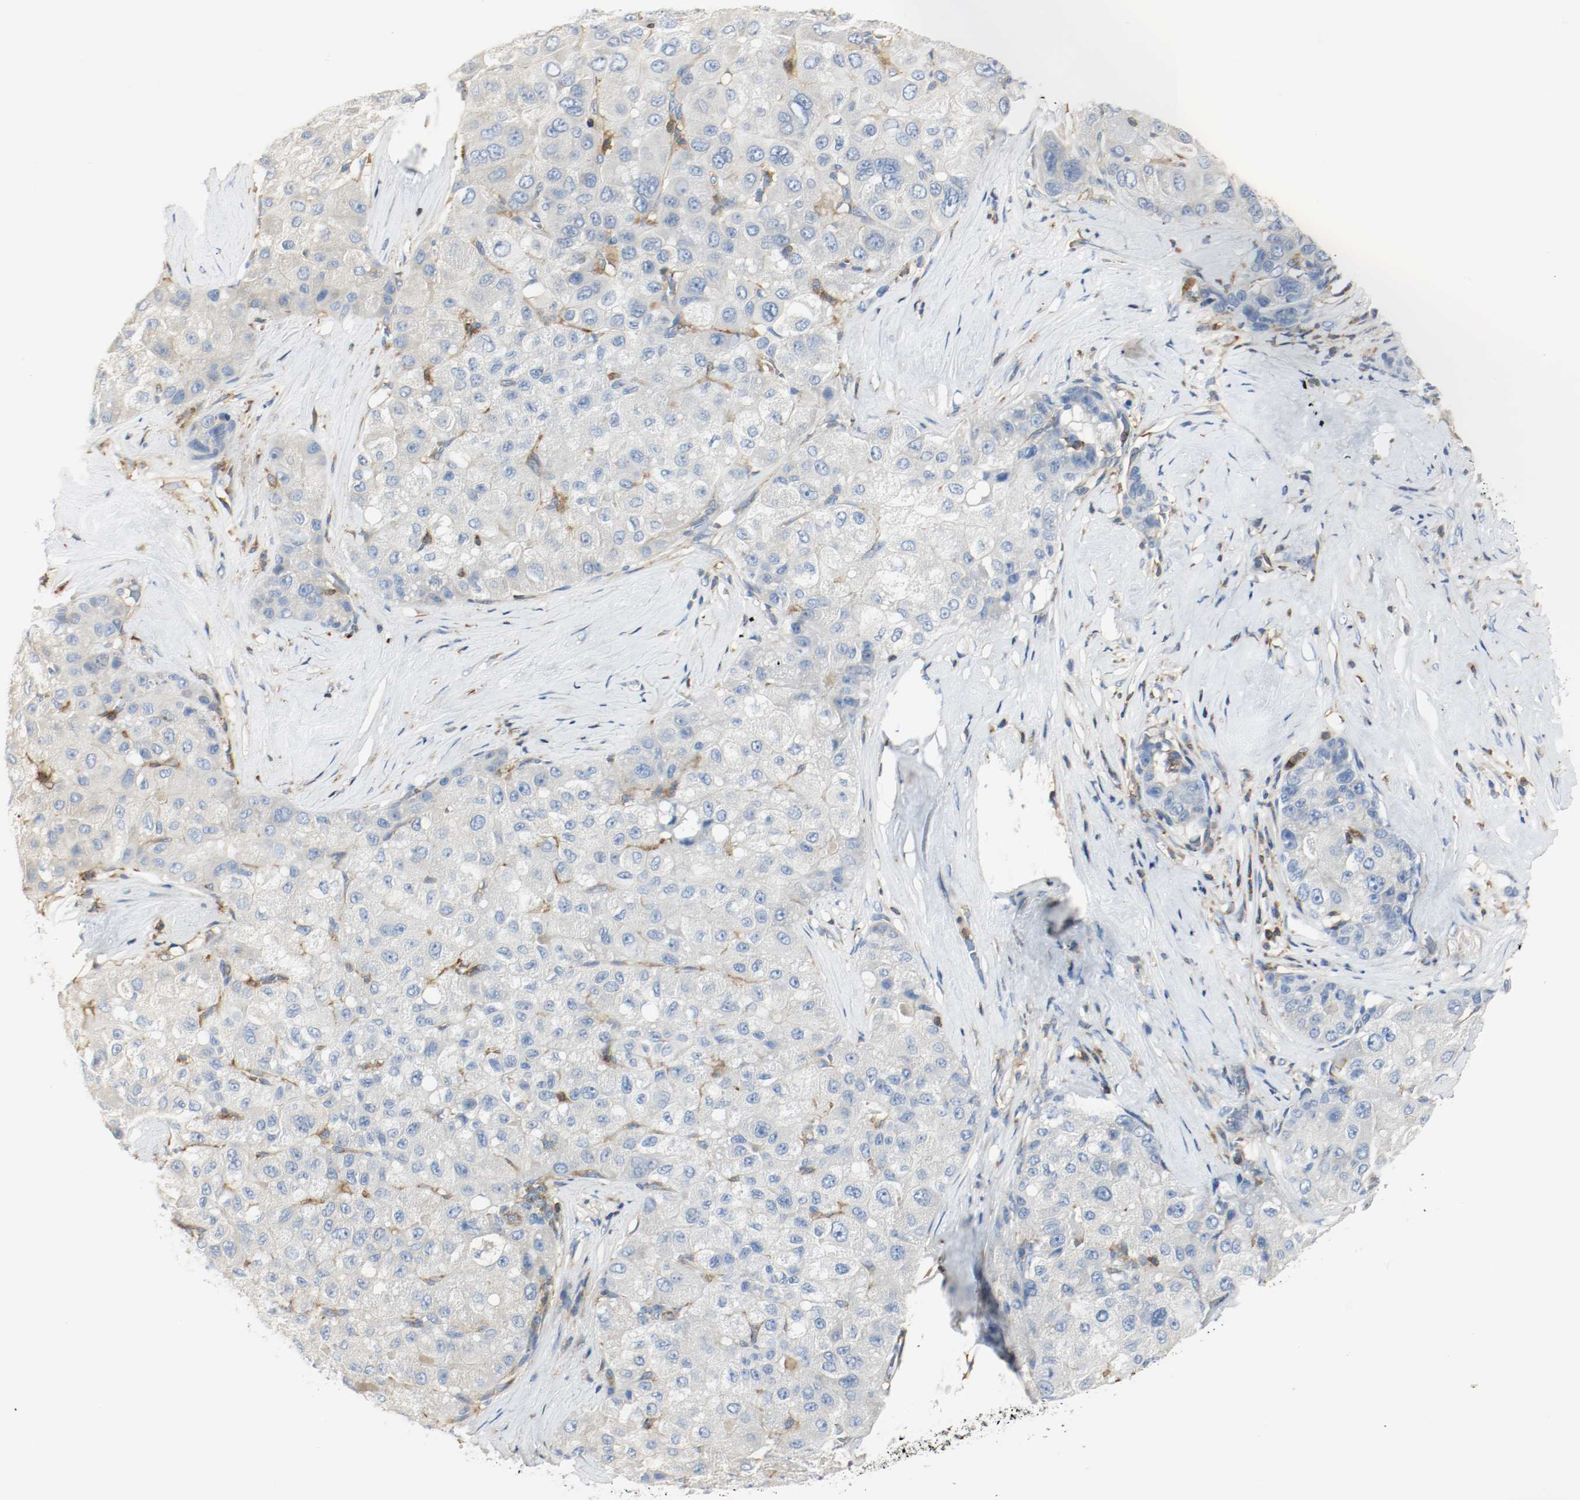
{"staining": {"intensity": "weak", "quantity": "25%-75%", "location": "cytoplasmic/membranous"}, "tissue": "liver cancer", "cell_type": "Tumor cells", "image_type": "cancer", "snomed": [{"axis": "morphology", "description": "Carcinoma, Hepatocellular, NOS"}, {"axis": "topography", "description": "Liver"}], "caption": "Immunohistochemistry photomicrograph of neoplastic tissue: human liver hepatocellular carcinoma stained using IHC exhibits low levels of weak protein expression localized specifically in the cytoplasmic/membranous of tumor cells, appearing as a cytoplasmic/membranous brown color.", "gene": "ARPC1B", "patient": {"sex": "male", "age": 80}}